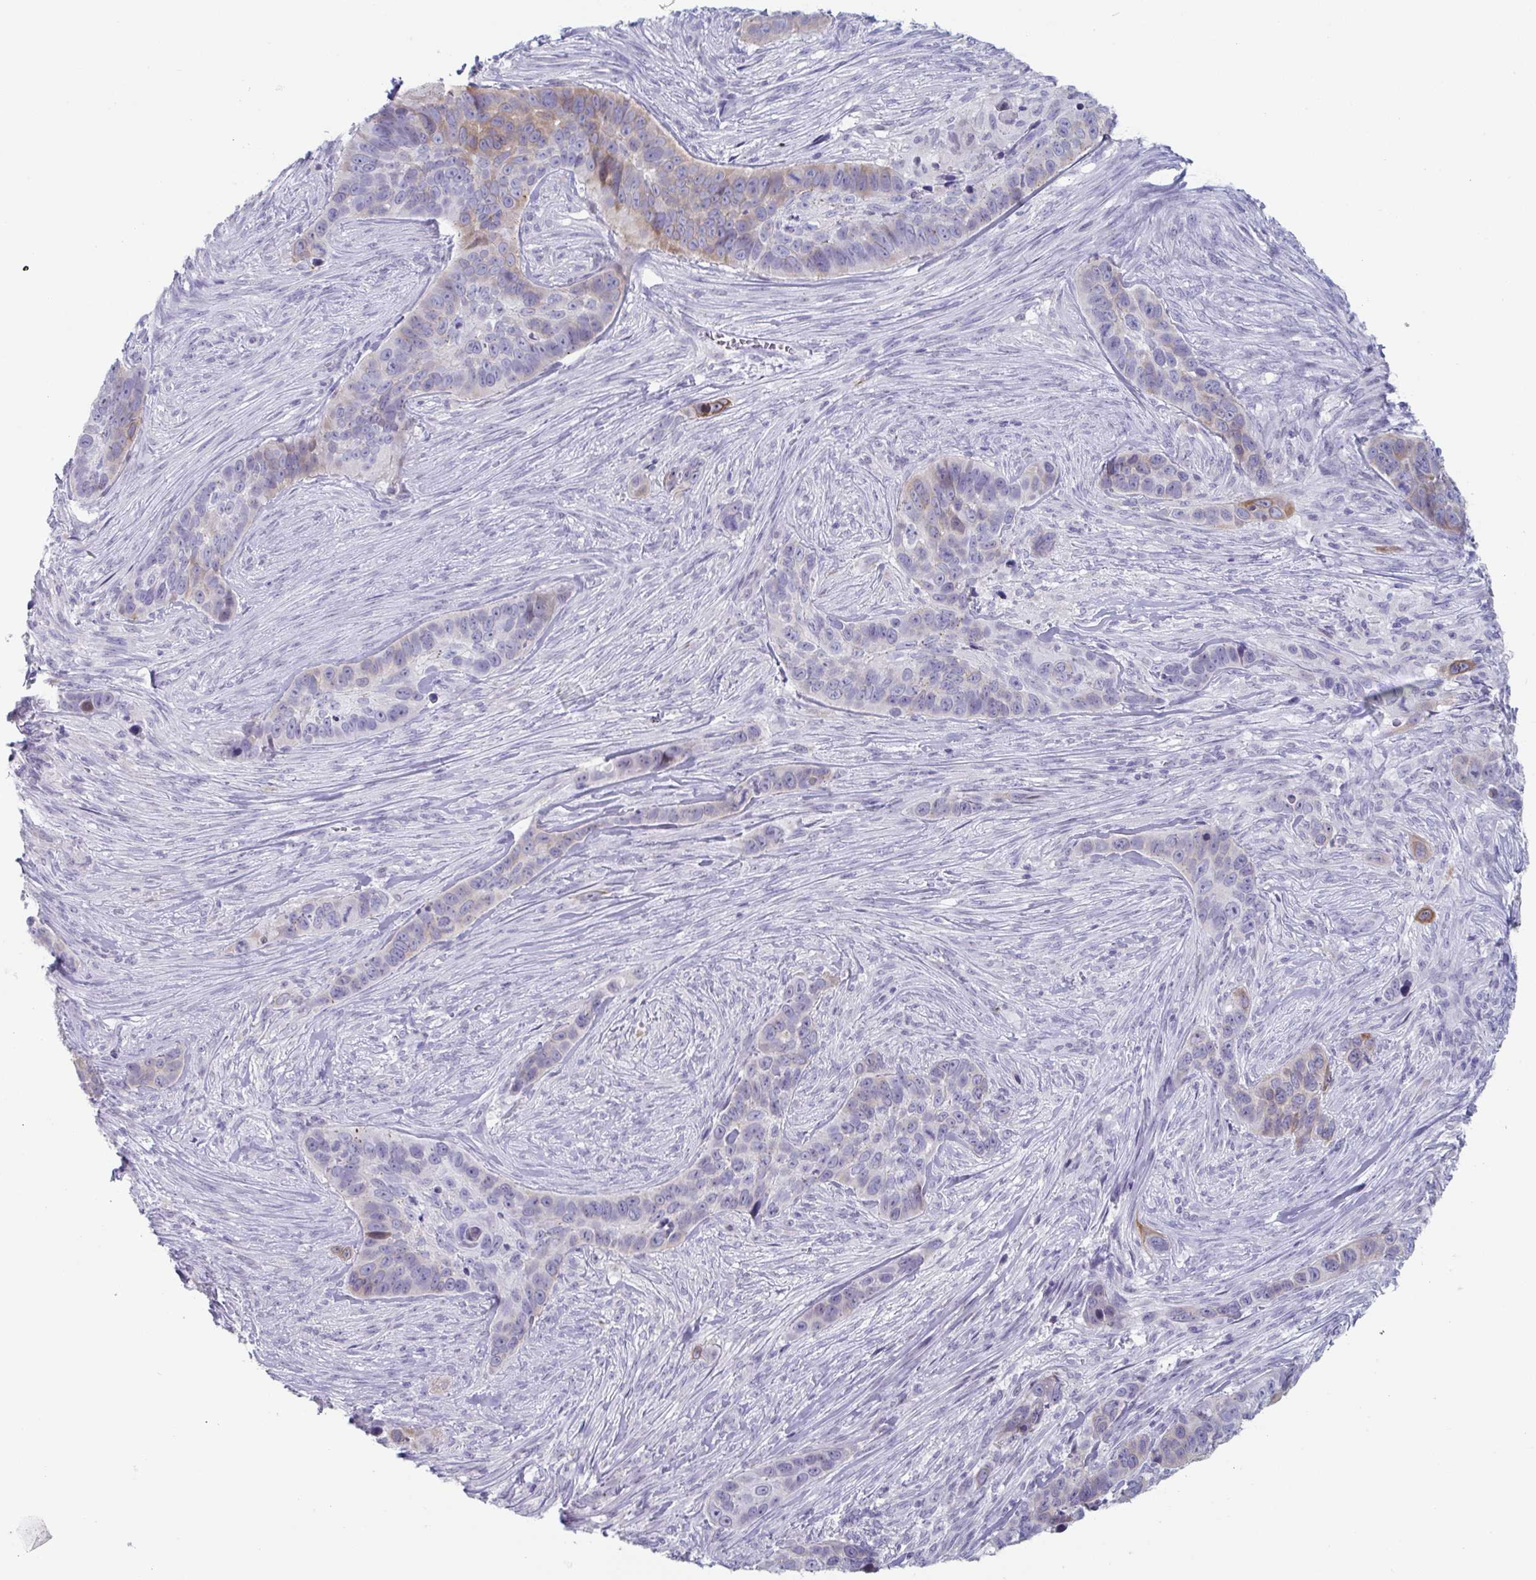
{"staining": {"intensity": "moderate", "quantity": "<25%", "location": "cytoplasmic/membranous"}, "tissue": "skin cancer", "cell_type": "Tumor cells", "image_type": "cancer", "snomed": [{"axis": "morphology", "description": "Basal cell carcinoma"}, {"axis": "topography", "description": "Skin"}], "caption": "Immunohistochemistry (IHC) histopathology image of neoplastic tissue: basal cell carcinoma (skin) stained using immunohistochemistry (IHC) shows low levels of moderate protein expression localized specifically in the cytoplasmic/membranous of tumor cells, appearing as a cytoplasmic/membranous brown color.", "gene": "CYP4F11", "patient": {"sex": "female", "age": 82}}